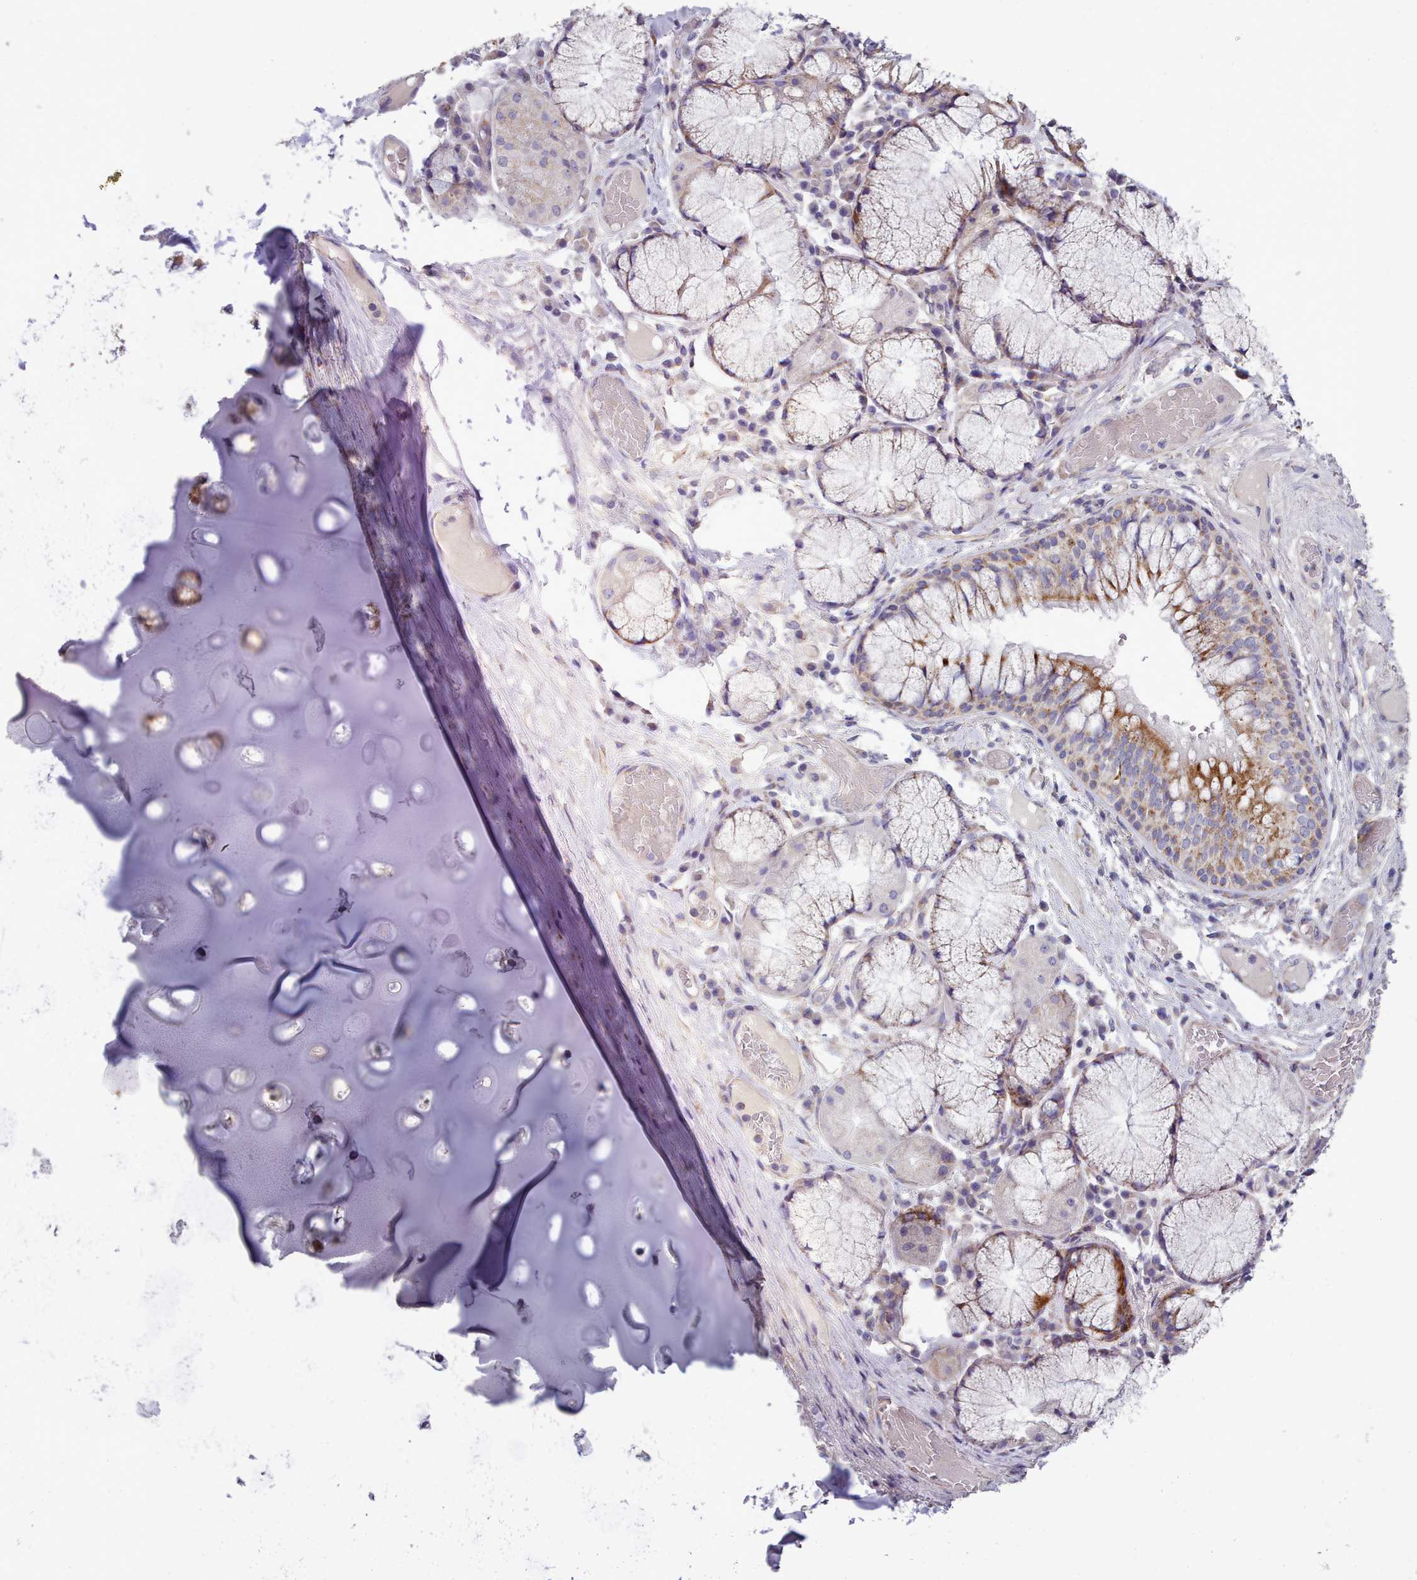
{"staining": {"intensity": "moderate", "quantity": "<25%", "location": "cytoplasmic/membranous"}, "tissue": "soft tissue", "cell_type": "Chondrocytes", "image_type": "normal", "snomed": [{"axis": "morphology", "description": "Normal tissue, NOS"}, {"axis": "topography", "description": "Cartilage tissue"}, {"axis": "topography", "description": "Bronchus"}], "caption": "A brown stain highlights moderate cytoplasmic/membranous expression of a protein in chondrocytes of benign soft tissue. The staining is performed using DAB (3,3'-diaminobenzidine) brown chromogen to label protein expression. The nuclei are counter-stained blue using hematoxylin.", "gene": "FKBP10", "patient": {"sex": "male", "age": 56}}